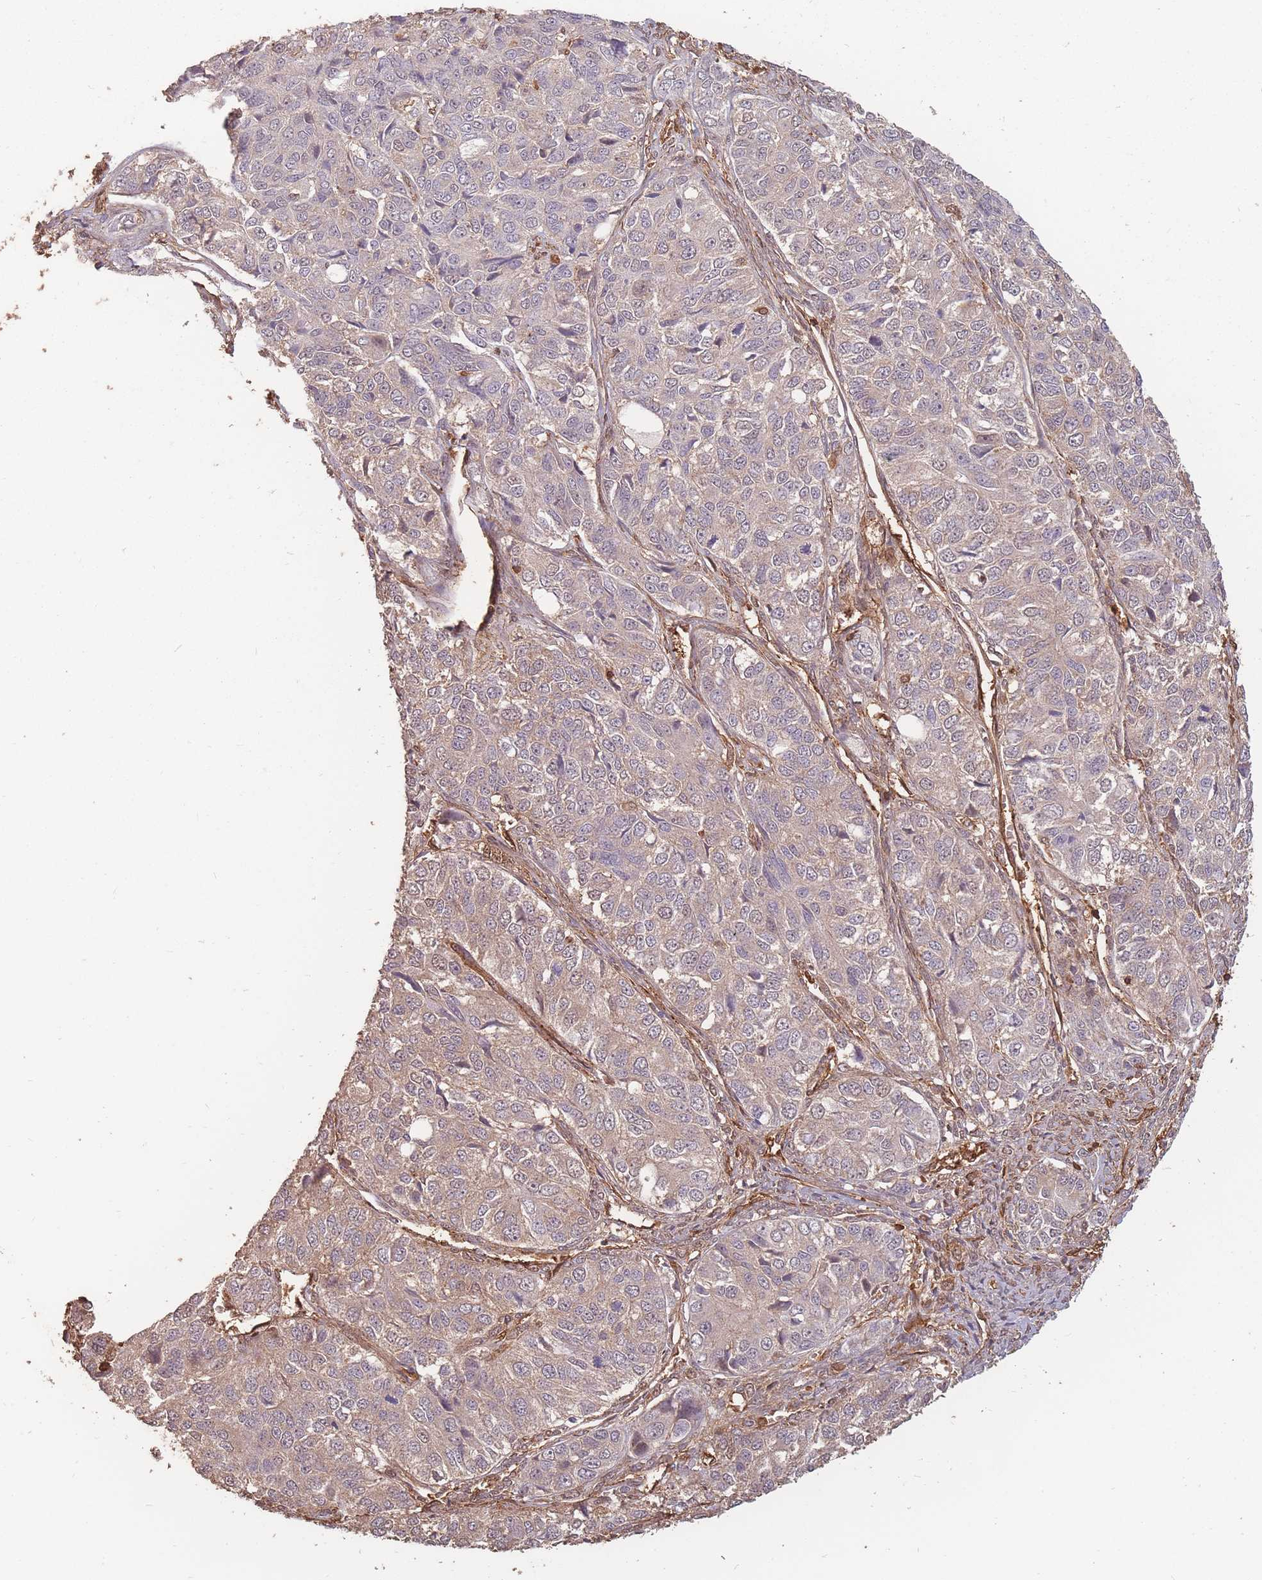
{"staining": {"intensity": "weak", "quantity": "25%-75%", "location": "cytoplasmic/membranous"}, "tissue": "ovarian cancer", "cell_type": "Tumor cells", "image_type": "cancer", "snomed": [{"axis": "morphology", "description": "Carcinoma, endometroid"}, {"axis": "topography", "description": "Ovary"}], "caption": "Immunohistochemical staining of human endometroid carcinoma (ovarian) displays low levels of weak cytoplasmic/membranous protein positivity in approximately 25%-75% of tumor cells.", "gene": "PLS3", "patient": {"sex": "female", "age": 51}}